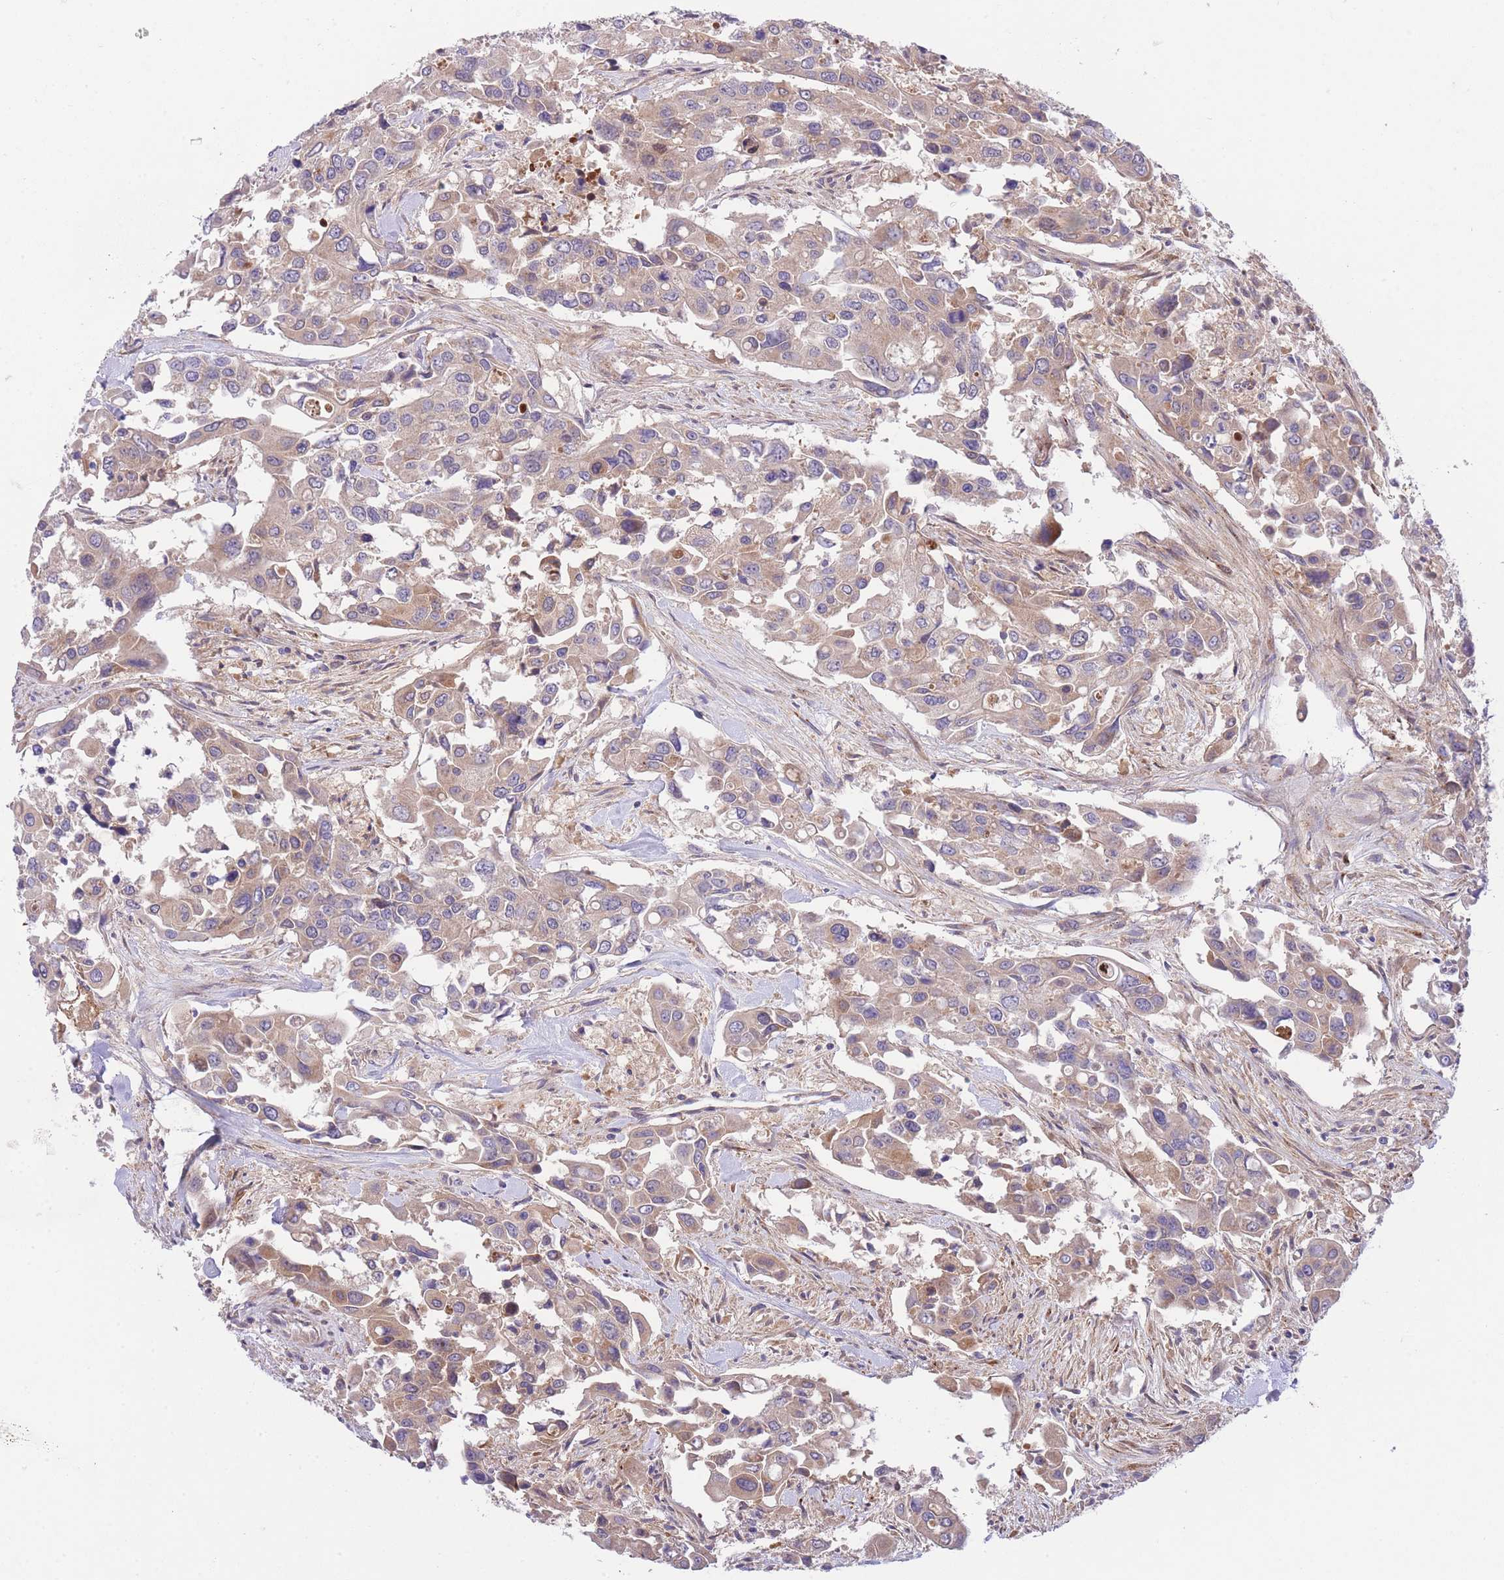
{"staining": {"intensity": "weak", "quantity": "25%-75%", "location": "cytoplasmic/membranous"}, "tissue": "colorectal cancer", "cell_type": "Tumor cells", "image_type": "cancer", "snomed": [{"axis": "morphology", "description": "Adenocarcinoma, NOS"}, {"axis": "topography", "description": "Colon"}], "caption": "Brown immunohistochemical staining in adenocarcinoma (colorectal) reveals weak cytoplasmic/membranous expression in approximately 25%-75% of tumor cells. The staining was performed using DAB (3,3'-diaminobenzidine) to visualize the protein expression in brown, while the nuclei were stained in blue with hematoxylin (Magnification: 20x).", "gene": "CHAC1", "patient": {"sex": "male", "age": 77}}